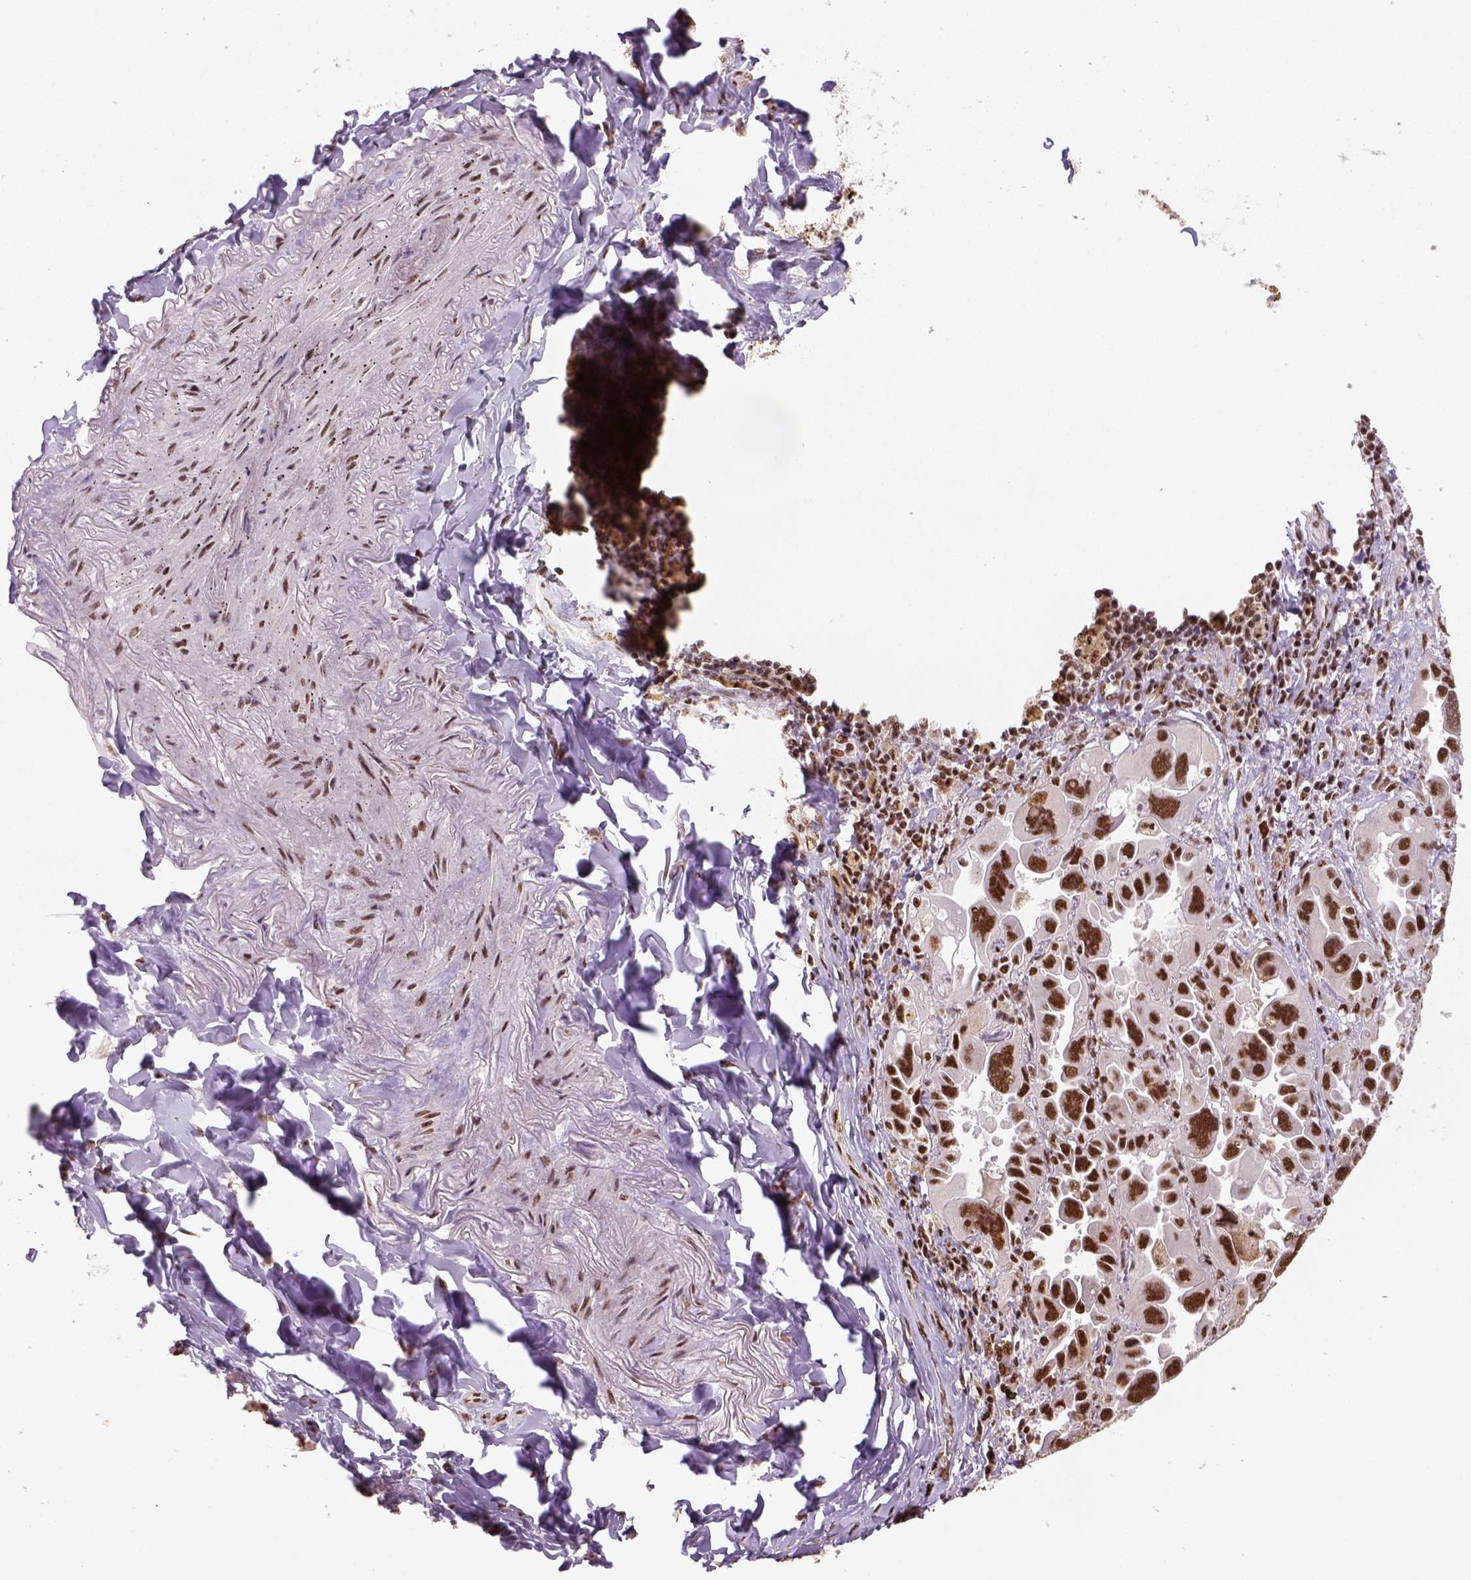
{"staining": {"intensity": "strong", "quantity": ">75%", "location": "nuclear"}, "tissue": "lung cancer", "cell_type": "Tumor cells", "image_type": "cancer", "snomed": [{"axis": "morphology", "description": "Adenocarcinoma, NOS"}, {"axis": "topography", "description": "Lung"}], "caption": "Immunohistochemical staining of human lung adenocarcinoma displays high levels of strong nuclear protein expression in approximately >75% of tumor cells. (DAB IHC, brown staining for protein, blue staining for nuclei).", "gene": "CCAR1", "patient": {"sex": "male", "age": 64}}